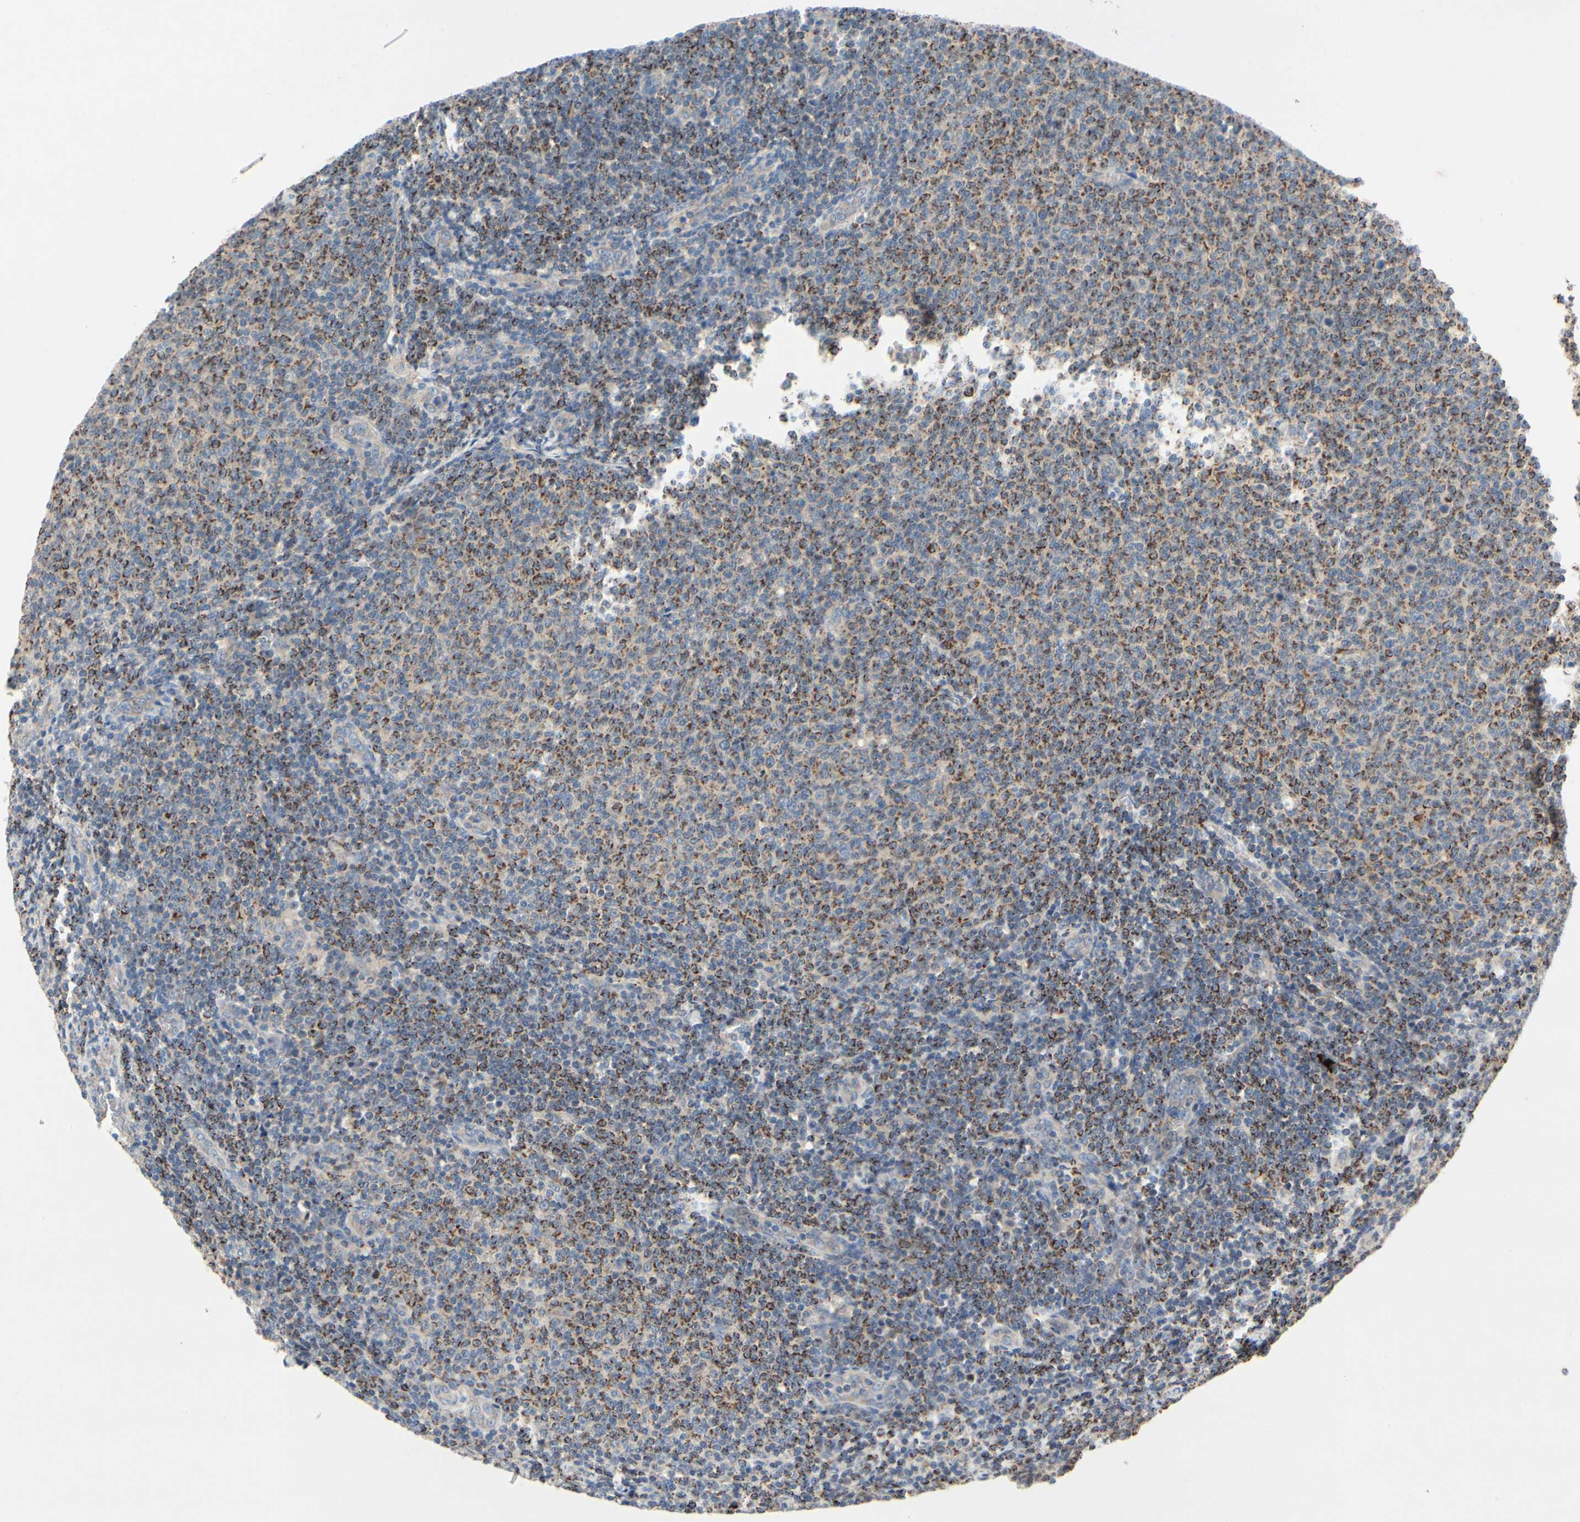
{"staining": {"intensity": "moderate", "quantity": ">75%", "location": "cytoplasmic/membranous"}, "tissue": "lymphoma", "cell_type": "Tumor cells", "image_type": "cancer", "snomed": [{"axis": "morphology", "description": "Malignant lymphoma, non-Hodgkin's type, Low grade"}, {"axis": "topography", "description": "Lymph node"}], "caption": "The image displays staining of lymphoma, revealing moderate cytoplasmic/membranous protein staining (brown color) within tumor cells.", "gene": "KLHDC8B", "patient": {"sex": "male", "age": 66}}